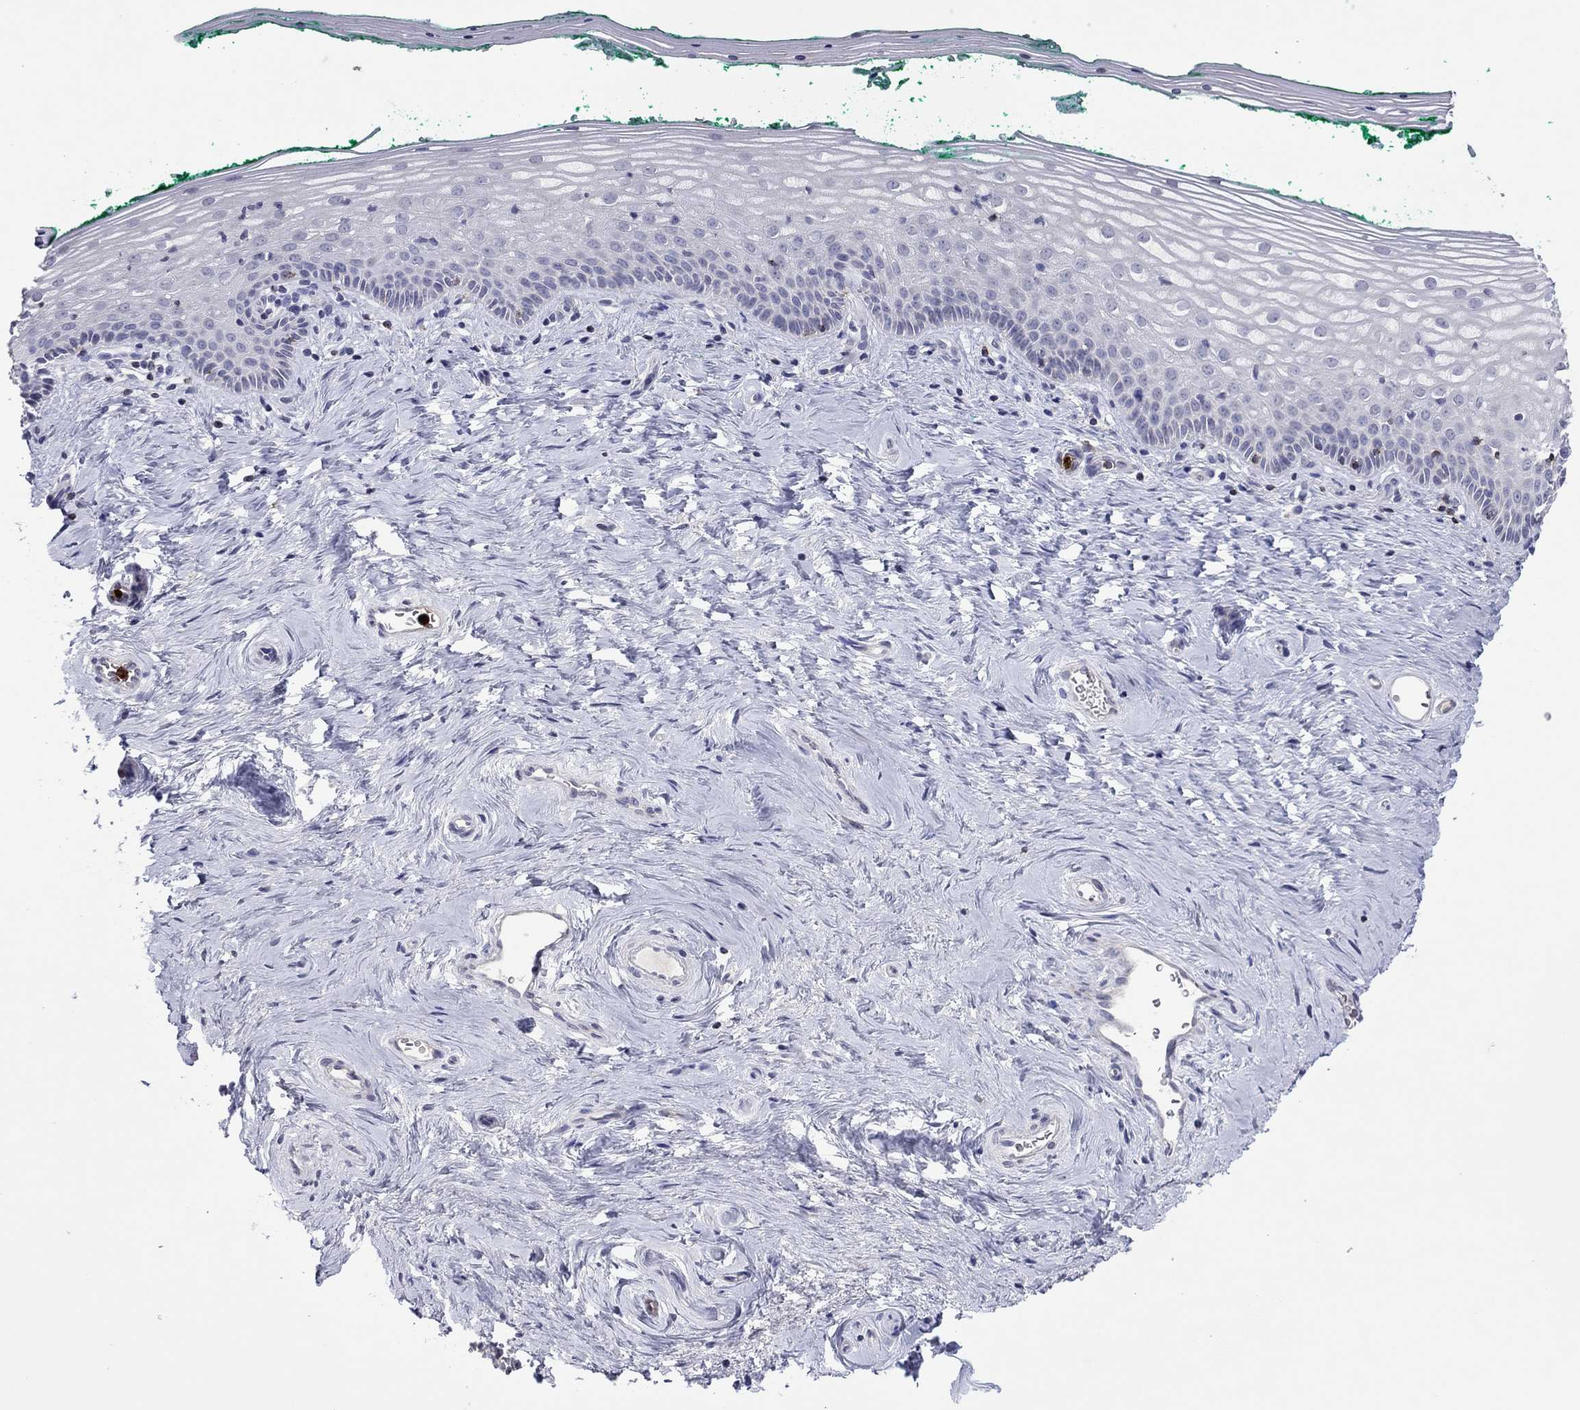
{"staining": {"intensity": "negative", "quantity": "none", "location": "none"}, "tissue": "vagina", "cell_type": "Squamous epithelial cells", "image_type": "normal", "snomed": [{"axis": "morphology", "description": "Normal tissue, NOS"}, {"axis": "topography", "description": "Vagina"}], "caption": "Immunohistochemical staining of benign vagina reveals no significant expression in squamous epithelial cells.", "gene": "CCL5", "patient": {"sex": "female", "age": 45}}